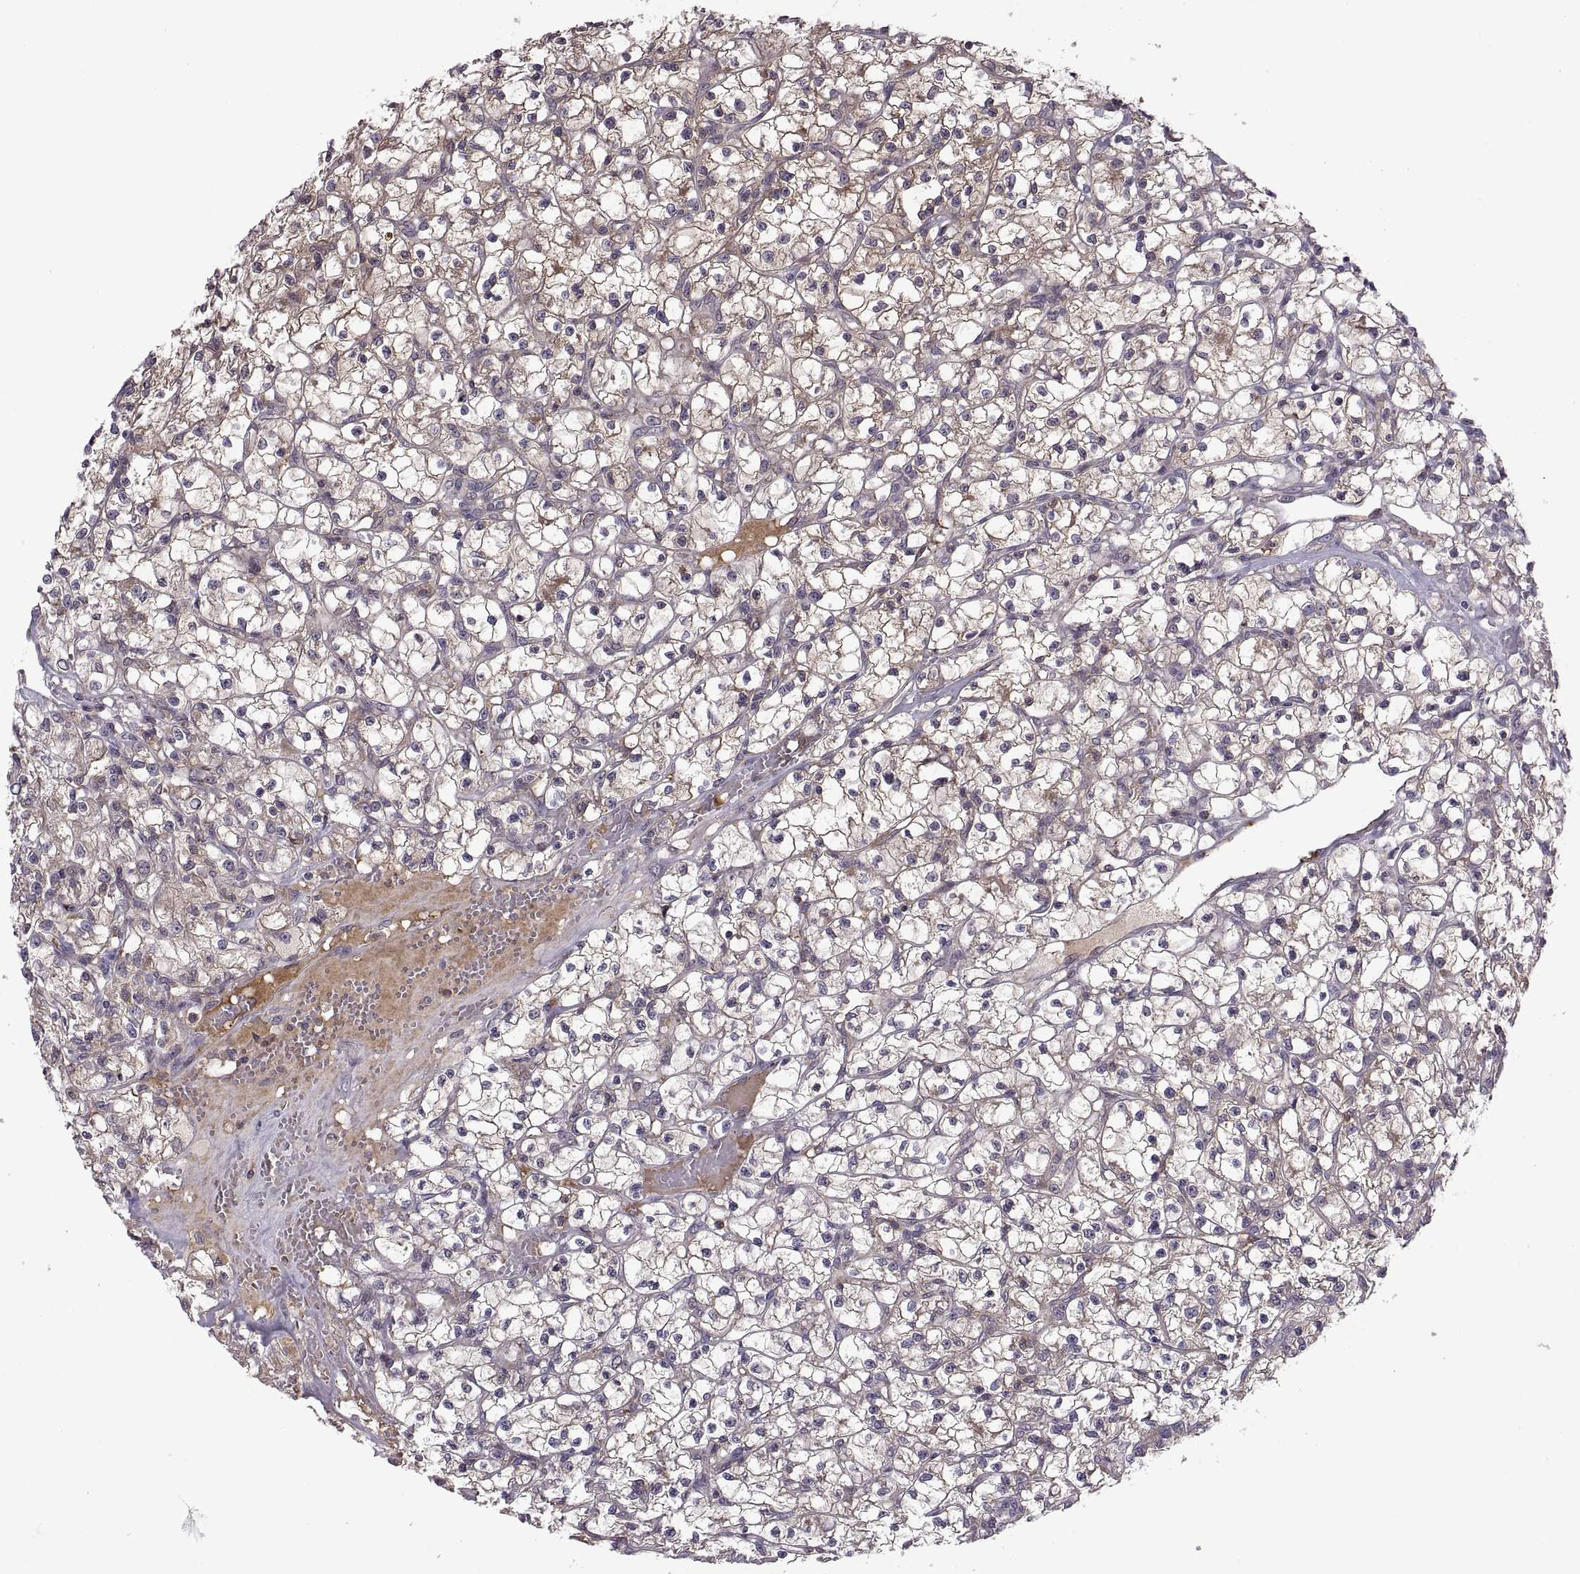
{"staining": {"intensity": "negative", "quantity": "none", "location": "none"}, "tissue": "renal cancer", "cell_type": "Tumor cells", "image_type": "cancer", "snomed": [{"axis": "morphology", "description": "Adenocarcinoma, NOS"}, {"axis": "topography", "description": "Kidney"}], "caption": "The immunohistochemistry (IHC) histopathology image has no significant expression in tumor cells of renal cancer tissue. (DAB IHC, high magnification).", "gene": "NMNAT2", "patient": {"sex": "female", "age": 59}}